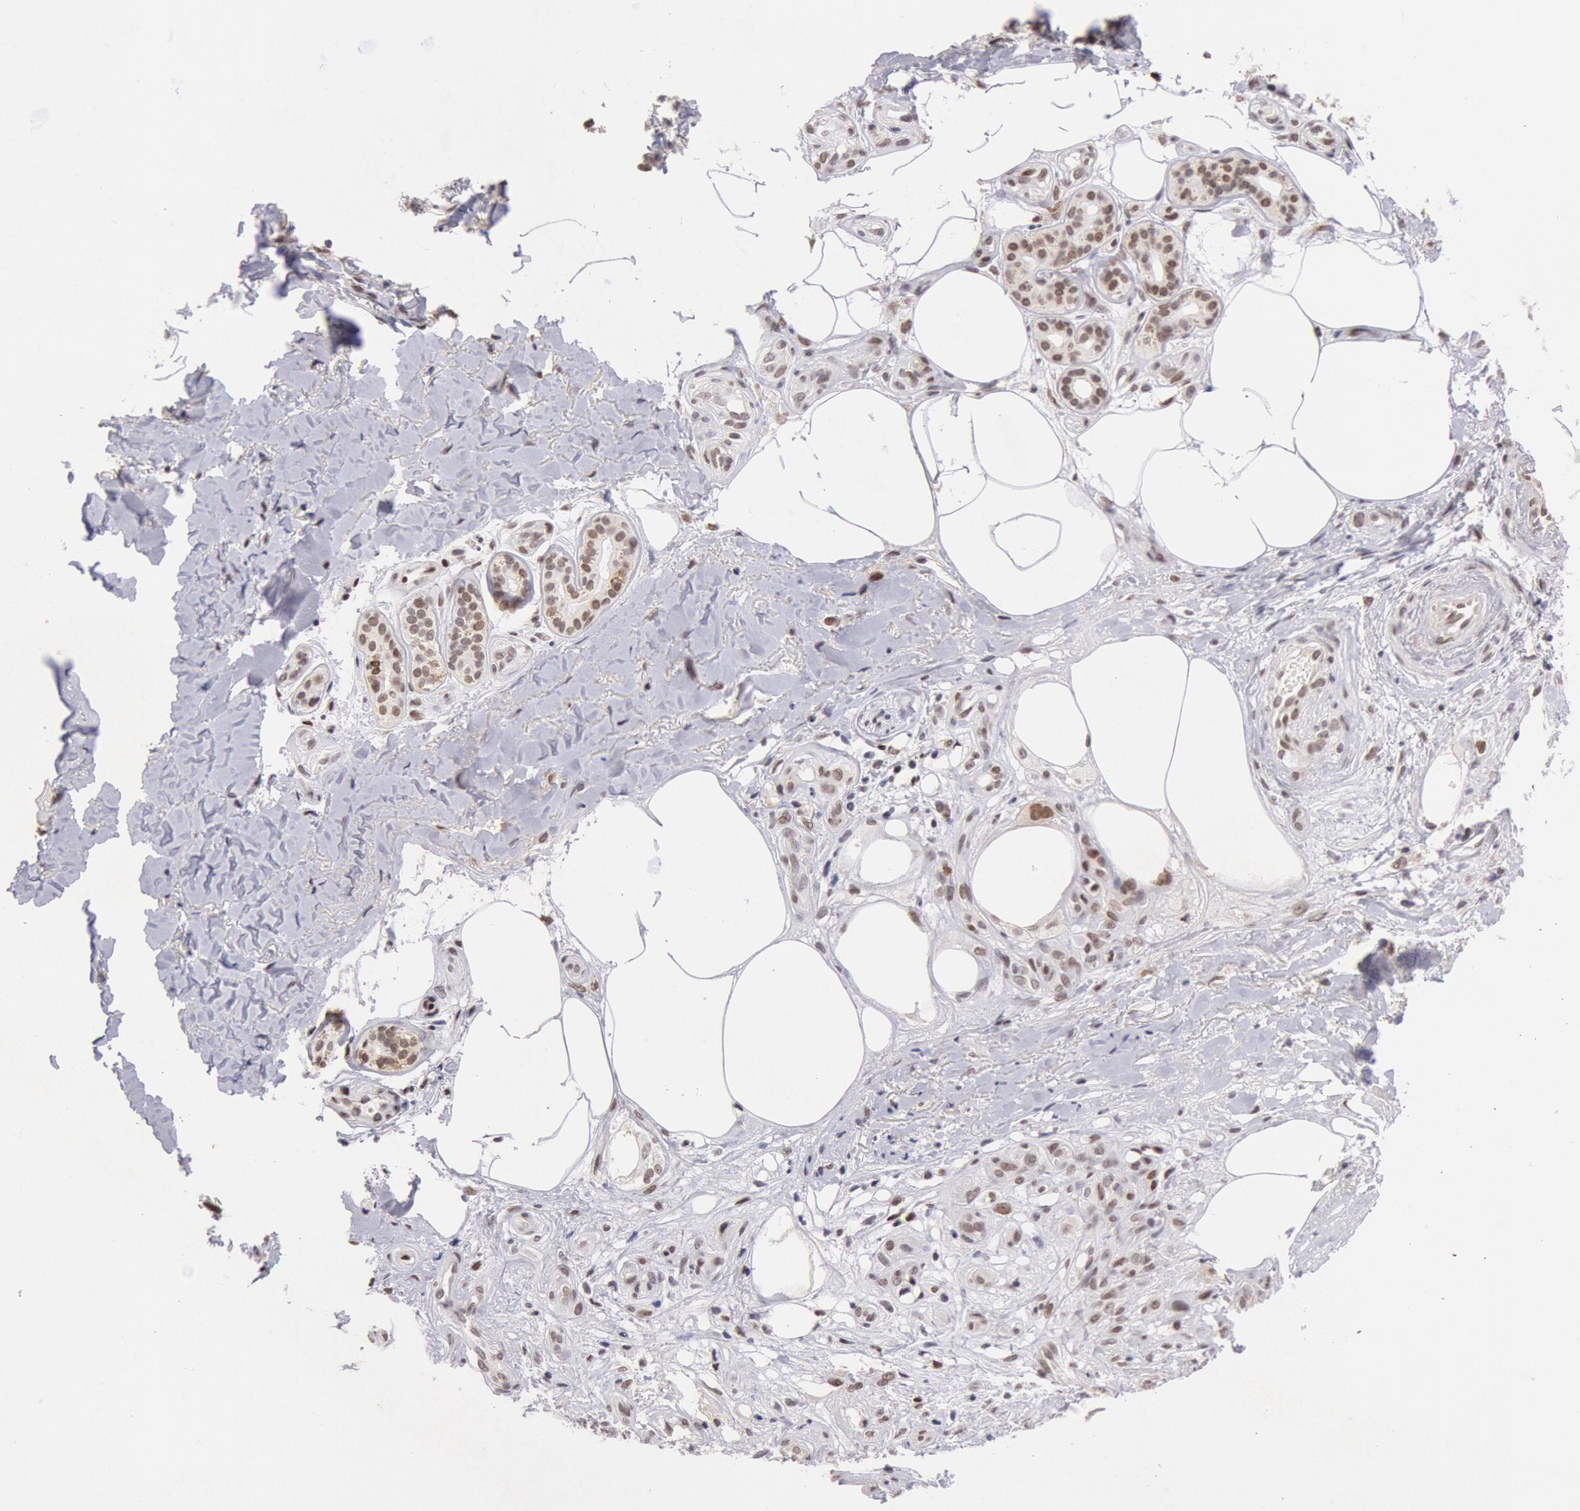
{"staining": {"intensity": "weak", "quantity": ">75%", "location": "nuclear"}, "tissue": "melanoma", "cell_type": "Tumor cells", "image_type": "cancer", "snomed": [{"axis": "morphology", "description": "Malignant melanoma, NOS"}, {"axis": "topography", "description": "Skin"}], "caption": "This image shows malignant melanoma stained with immunohistochemistry (IHC) to label a protein in brown. The nuclear of tumor cells show weak positivity for the protein. Nuclei are counter-stained blue.", "gene": "CDKN2B", "patient": {"sex": "female", "age": 85}}